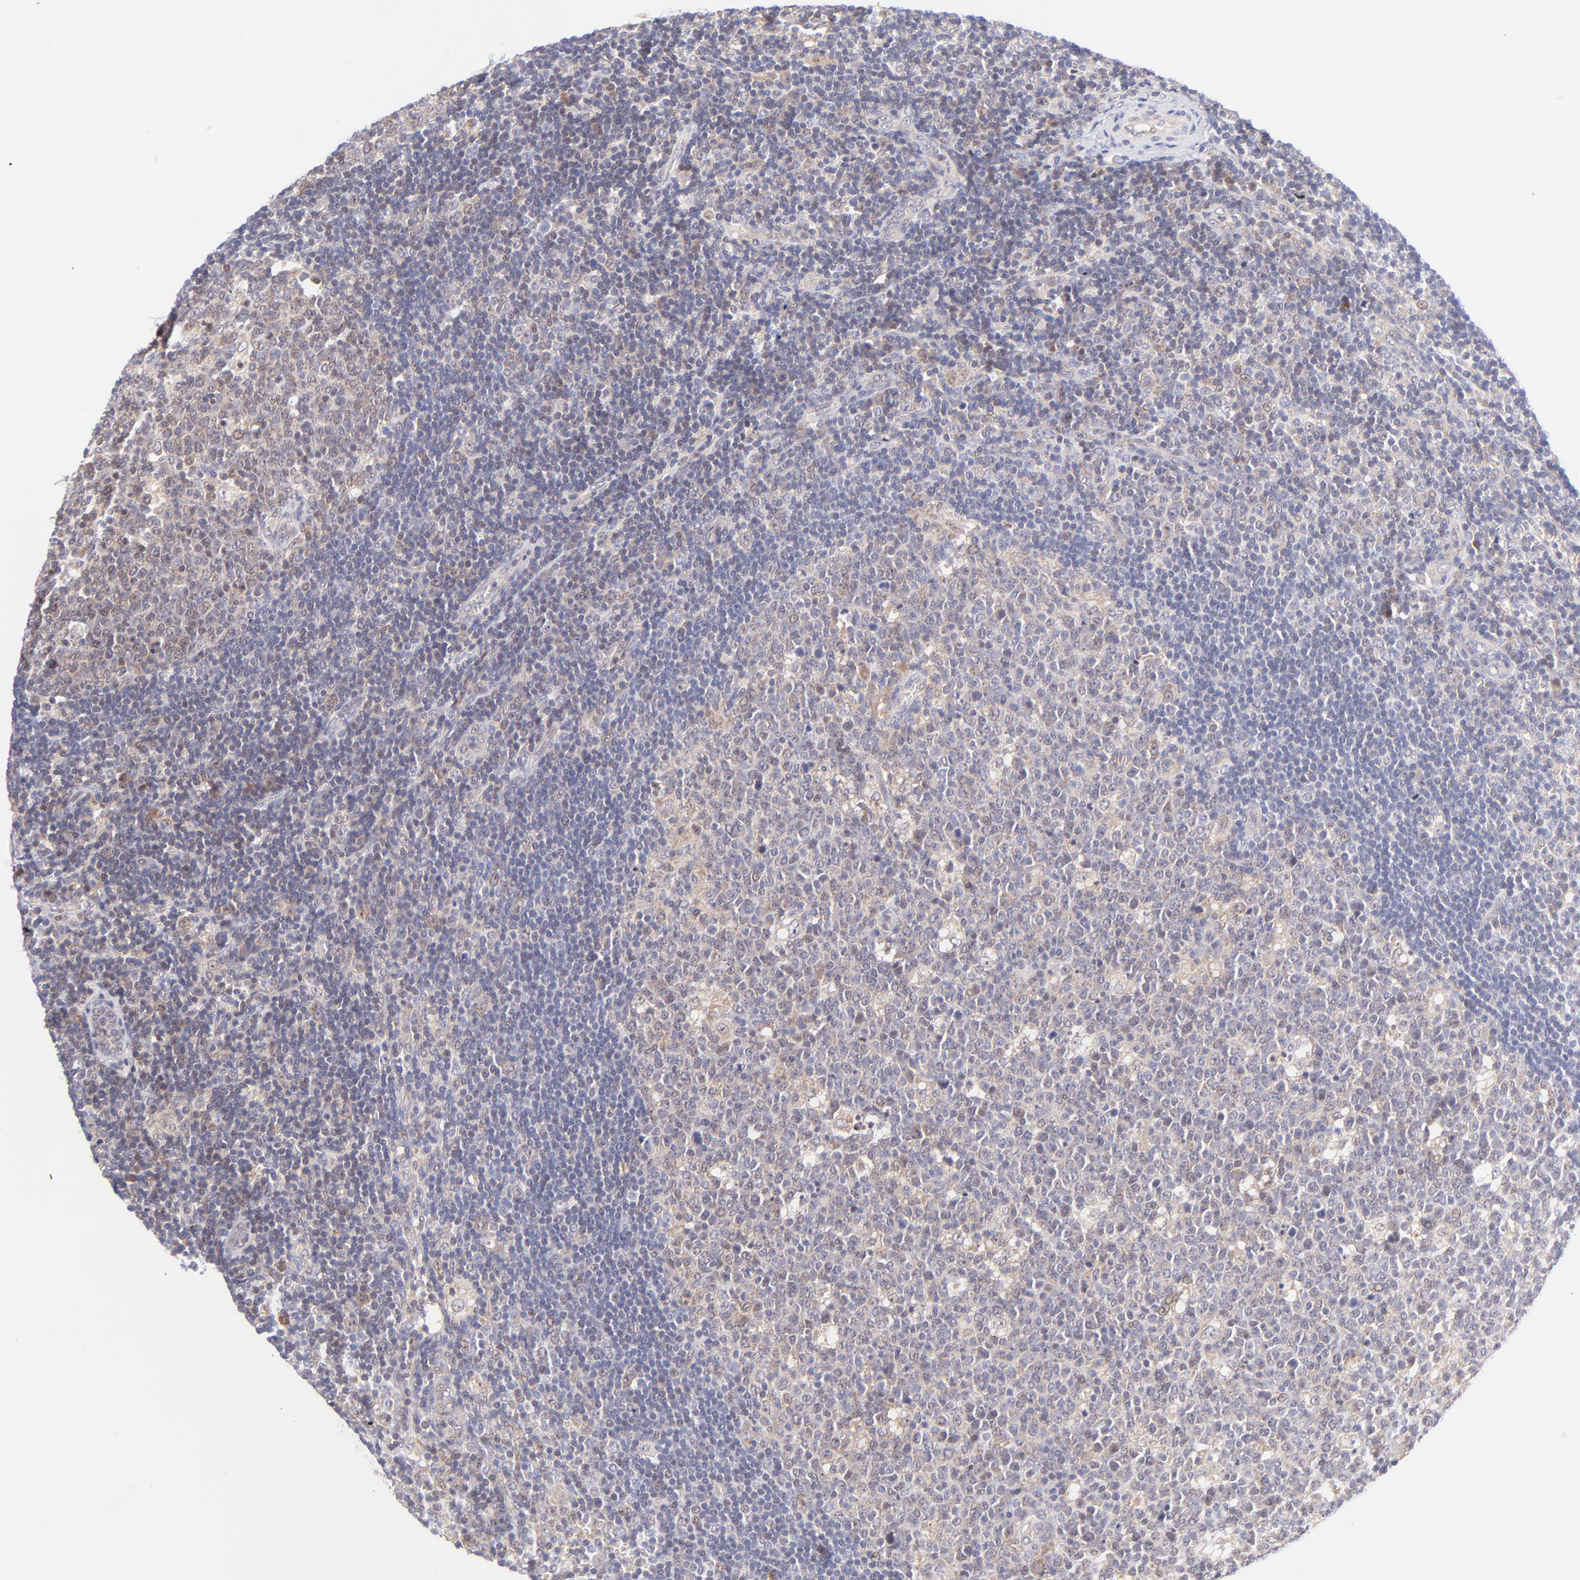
{"staining": {"intensity": "weak", "quantity": "<25%", "location": "nuclear"}, "tissue": "lymph node", "cell_type": "Germinal center cells", "image_type": "normal", "snomed": [{"axis": "morphology", "description": "Normal tissue, NOS"}, {"axis": "topography", "description": "Lymph node"}, {"axis": "topography", "description": "Salivary gland"}], "caption": "This is an immunohistochemistry (IHC) image of normal human lymph node. There is no positivity in germinal center cells.", "gene": "PBDC1", "patient": {"sex": "male", "age": 8}}